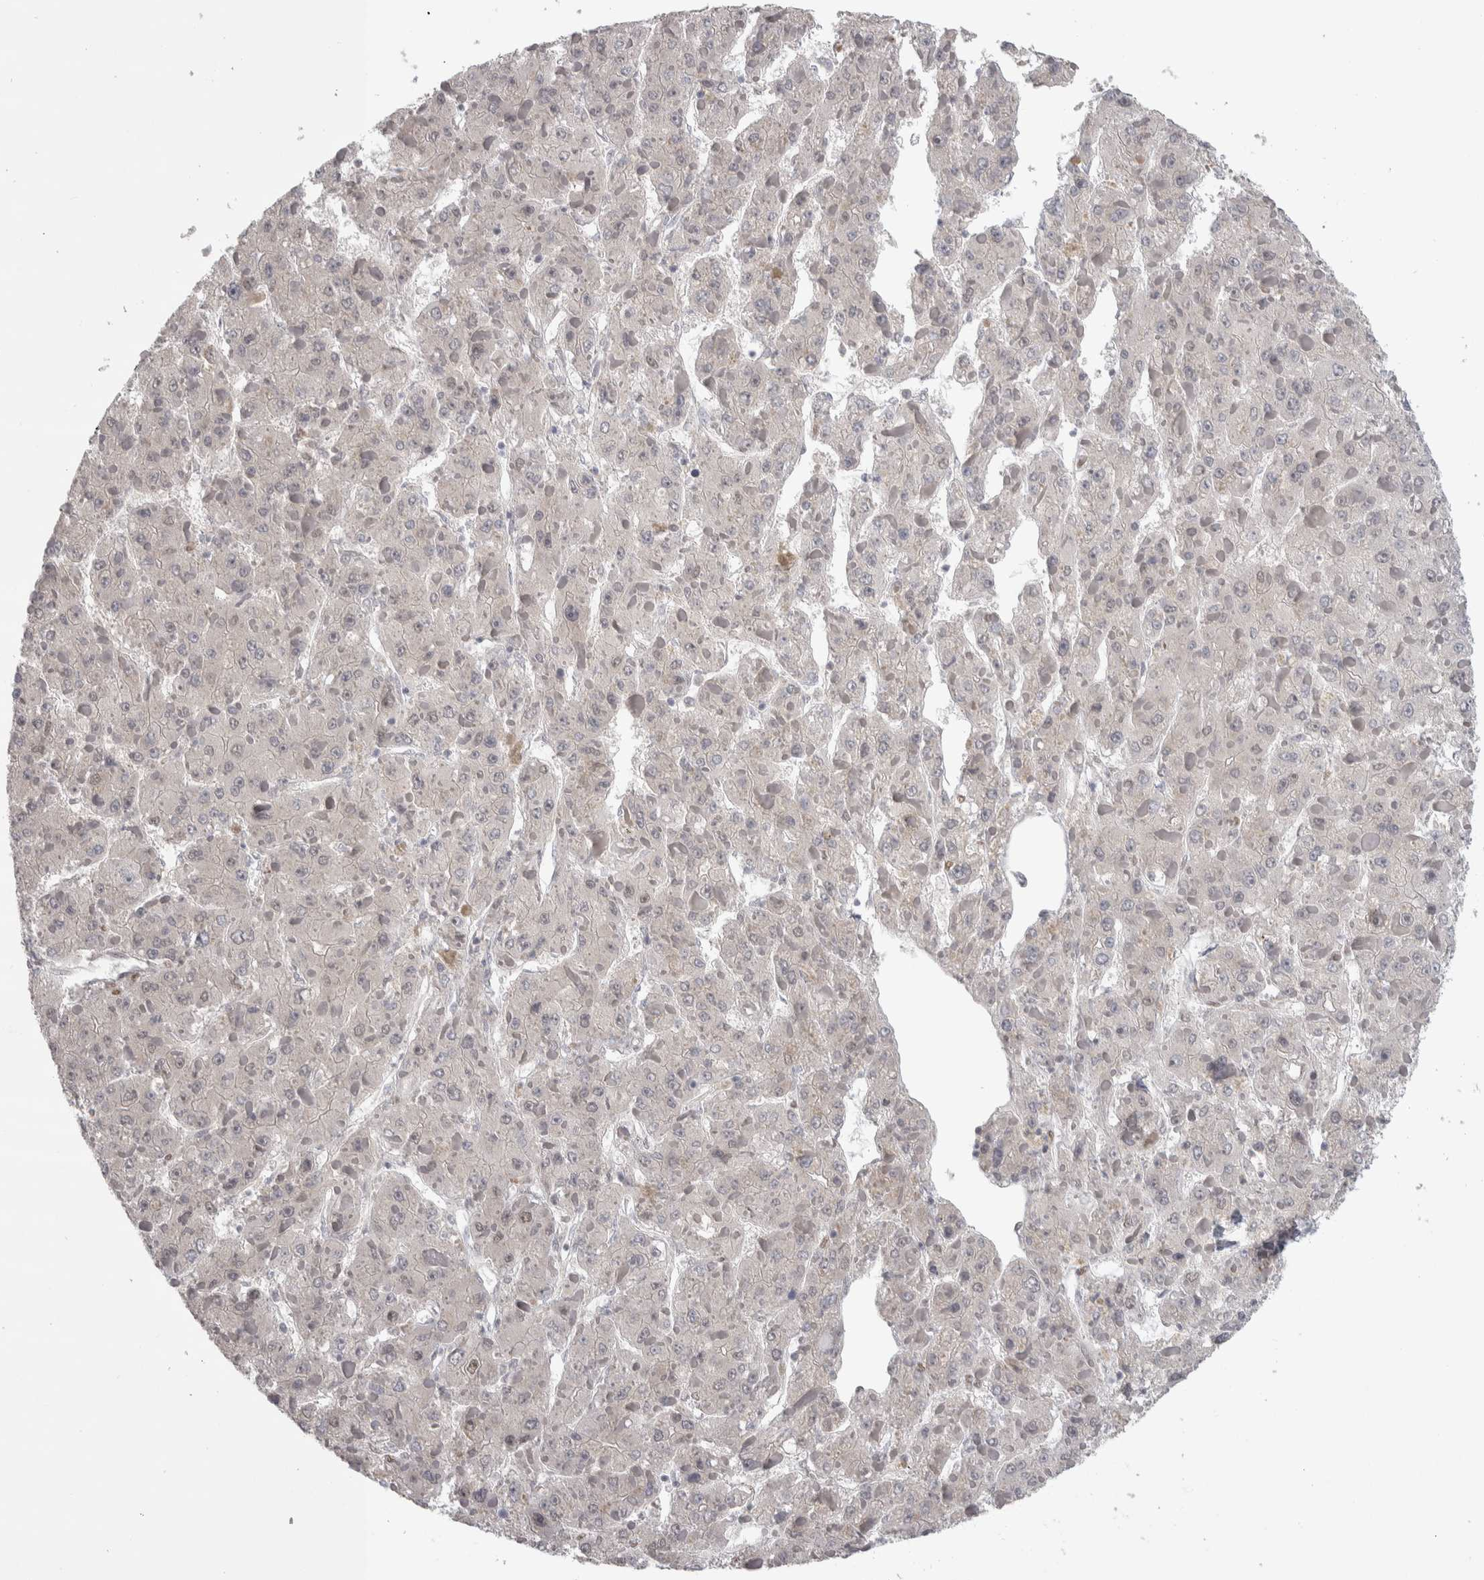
{"staining": {"intensity": "negative", "quantity": "none", "location": "none"}, "tissue": "liver cancer", "cell_type": "Tumor cells", "image_type": "cancer", "snomed": [{"axis": "morphology", "description": "Carcinoma, Hepatocellular, NOS"}, {"axis": "topography", "description": "Liver"}], "caption": "Human liver hepatocellular carcinoma stained for a protein using immunohistochemistry (IHC) reveals no staining in tumor cells.", "gene": "HEXIM2", "patient": {"sex": "female", "age": 73}}